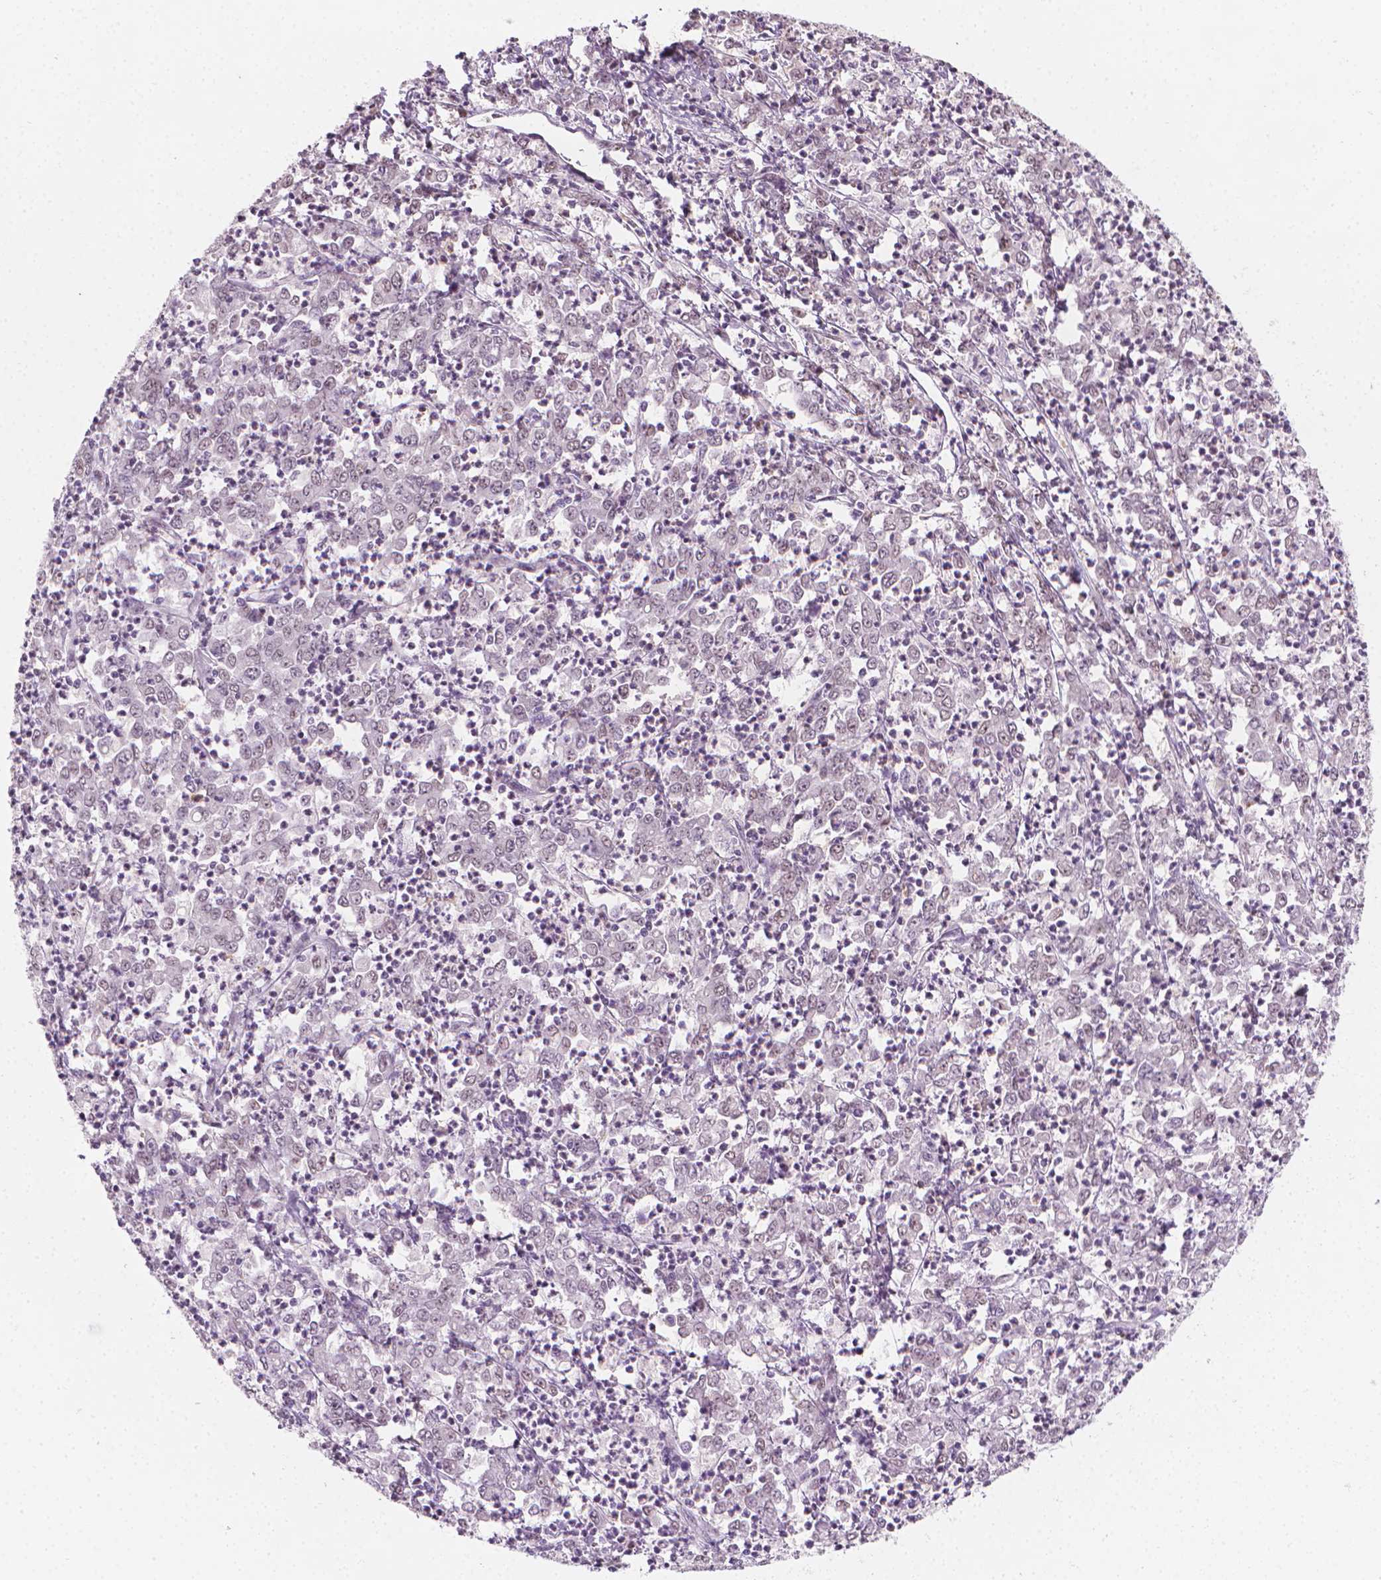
{"staining": {"intensity": "weak", "quantity": "<25%", "location": "nuclear"}, "tissue": "stomach cancer", "cell_type": "Tumor cells", "image_type": "cancer", "snomed": [{"axis": "morphology", "description": "Adenocarcinoma, NOS"}, {"axis": "topography", "description": "Stomach, lower"}], "caption": "IHC of human stomach cancer (adenocarcinoma) shows no expression in tumor cells. The staining was performed using DAB to visualize the protein expression in brown, while the nuclei were stained in blue with hematoxylin (Magnification: 20x).", "gene": "CDKN1C", "patient": {"sex": "female", "age": 71}}